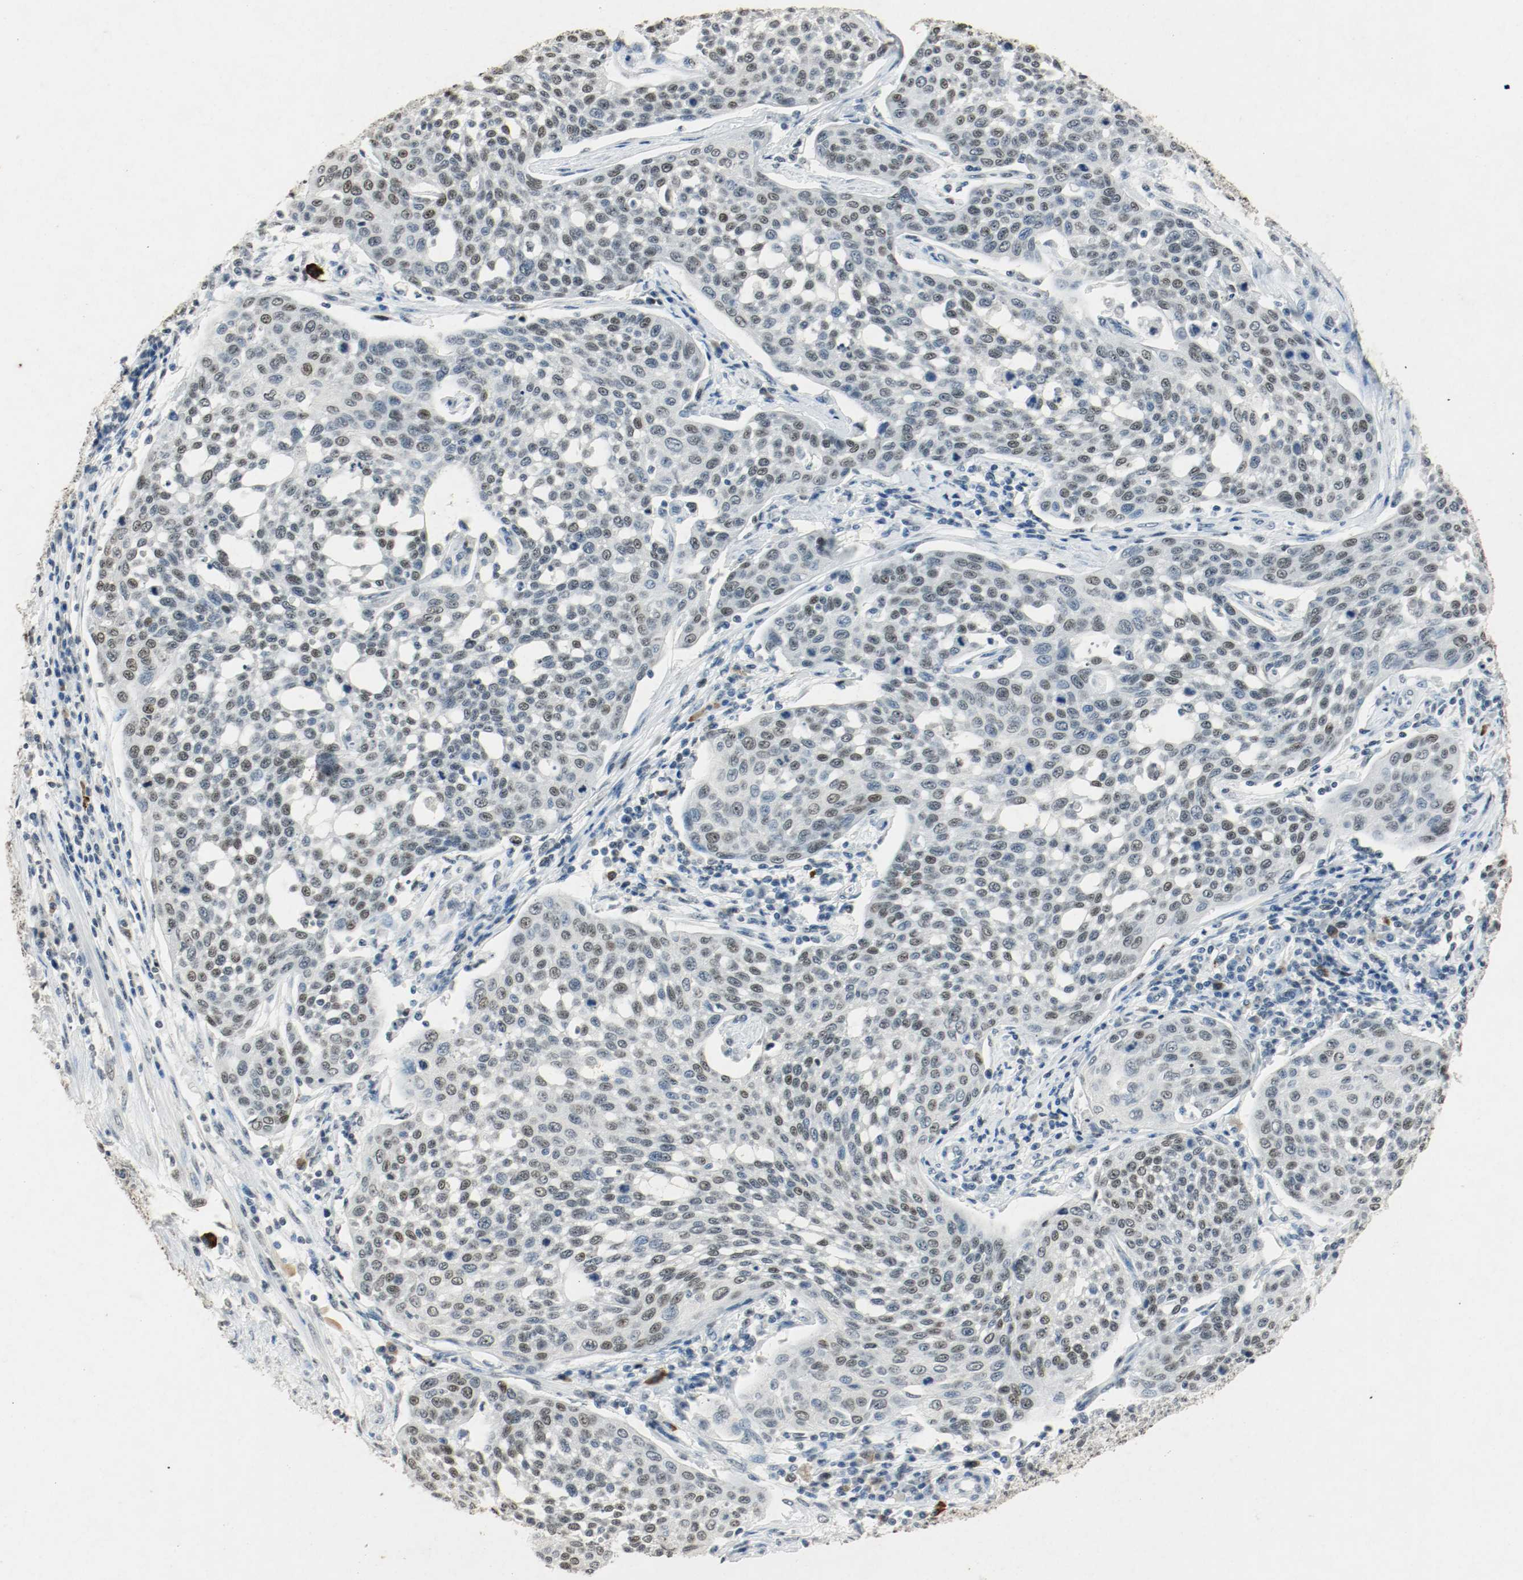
{"staining": {"intensity": "moderate", "quantity": ">75%", "location": "nuclear"}, "tissue": "cervical cancer", "cell_type": "Tumor cells", "image_type": "cancer", "snomed": [{"axis": "morphology", "description": "Squamous cell carcinoma, NOS"}, {"axis": "topography", "description": "Cervix"}], "caption": "Protein expression analysis of human cervical squamous cell carcinoma reveals moderate nuclear expression in approximately >75% of tumor cells. The protein of interest is shown in brown color, while the nuclei are stained blue.", "gene": "DNMT1", "patient": {"sex": "female", "age": 34}}